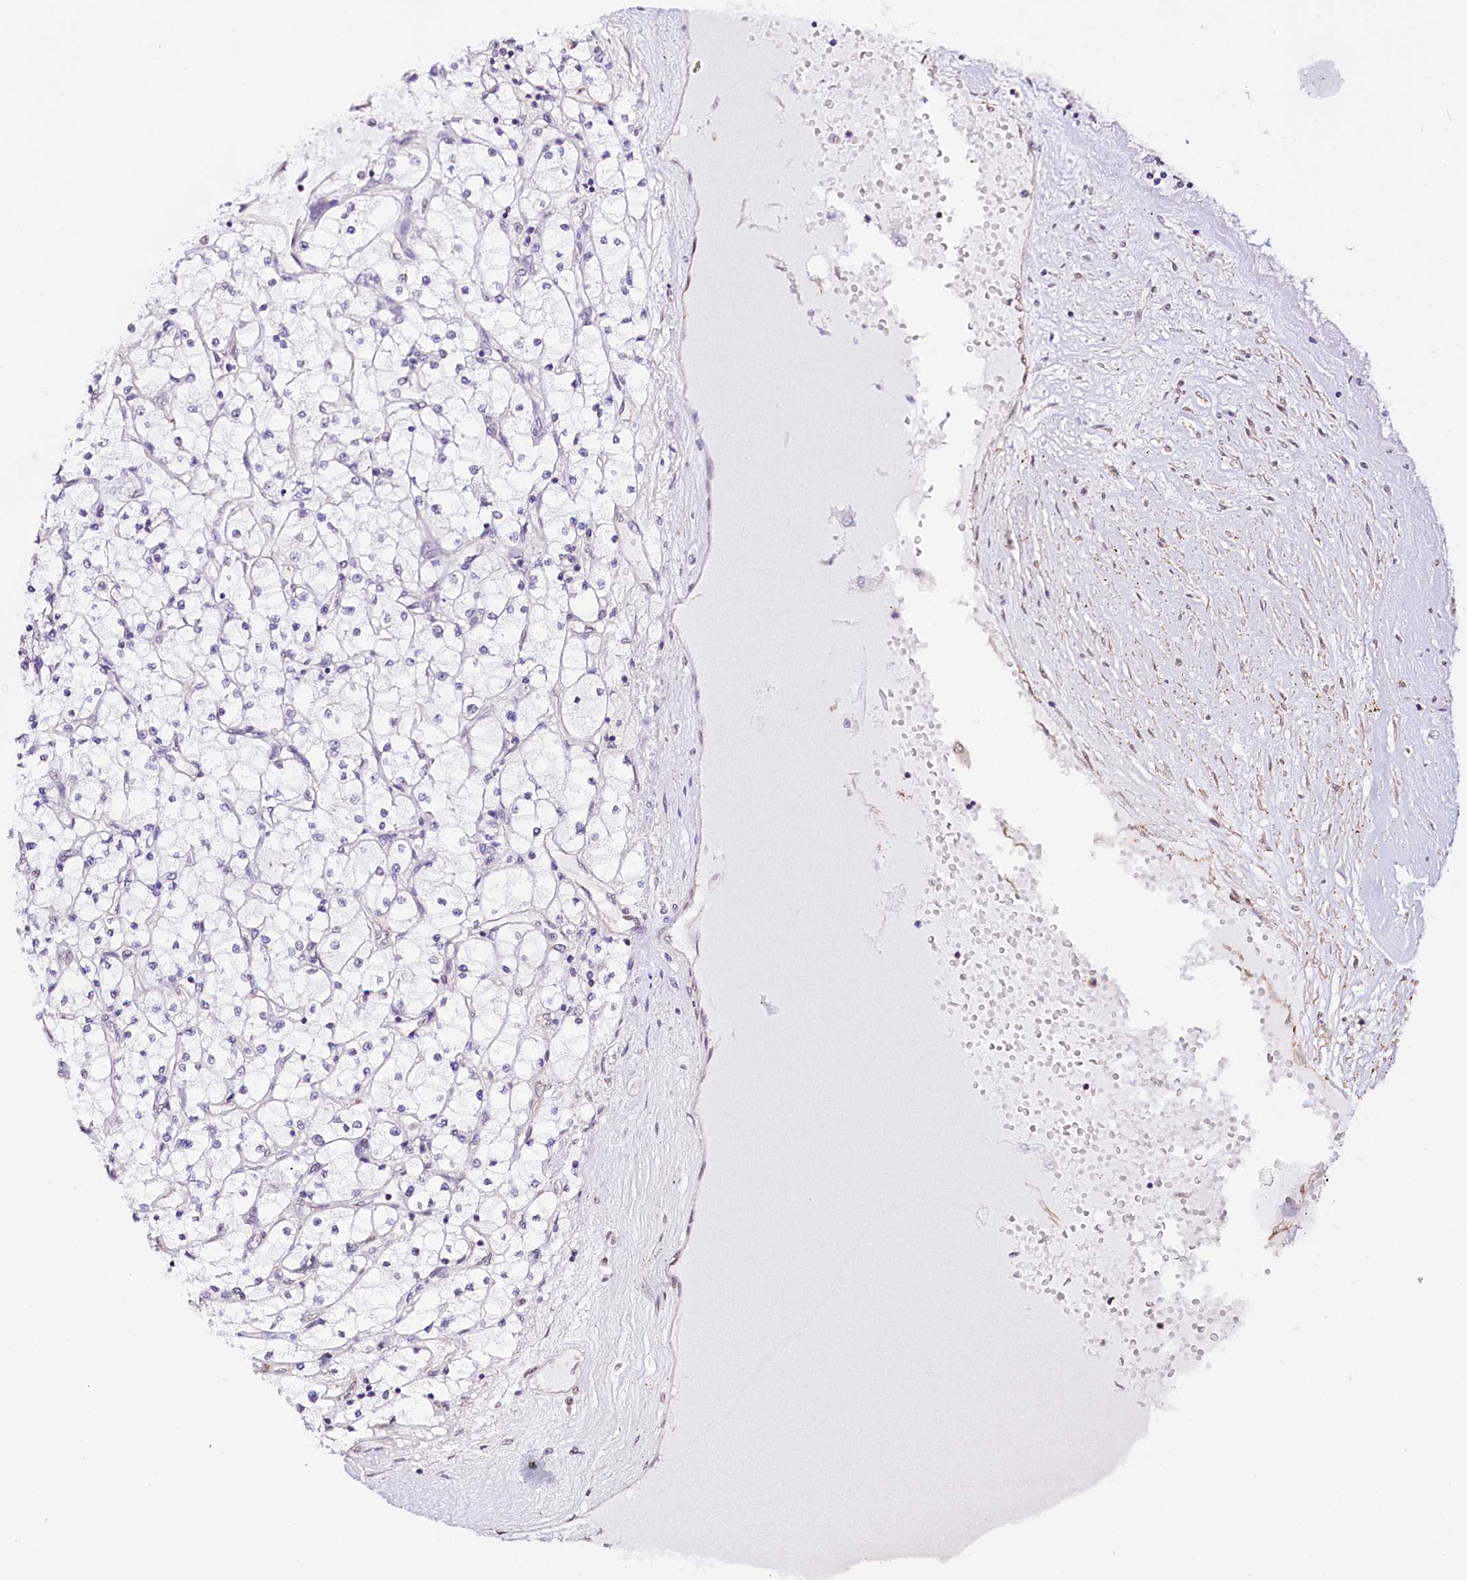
{"staining": {"intensity": "negative", "quantity": "none", "location": "none"}, "tissue": "renal cancer", "cell_type": "Tumor cells", "image_type": "cancer", "snomed": [{"axis": "morphology", "description": "Adenocarcinoma, NOS"}, {"axis": "topography", "description": "Kidney"}], "caption": "This is an immunohistochemistry (IHC) photomicrograph of human renal cancer. There is no expression in tumor cells.", "gene": "ST7", "patient": {"sex": "male", "age": 80}}